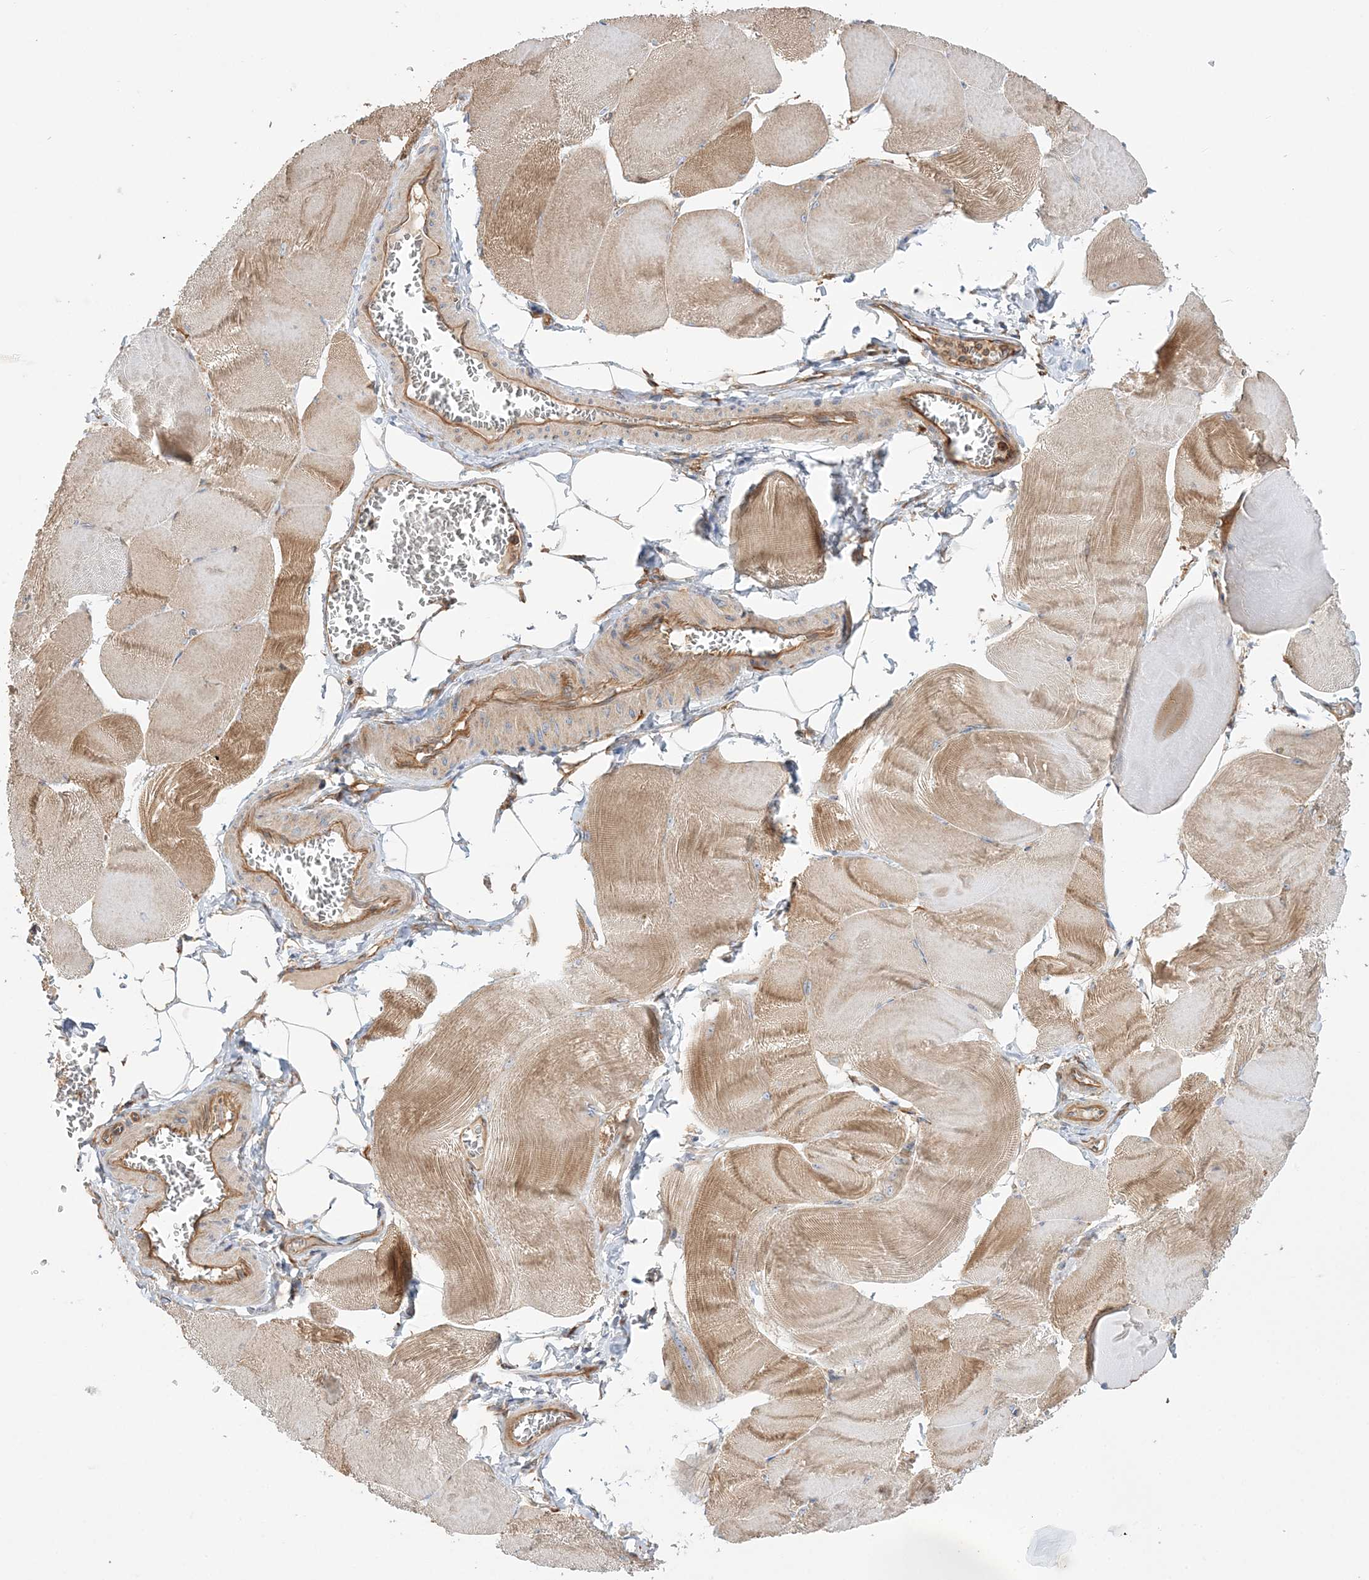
{"staining": {"intensity": "moderate", "quantity": "25%-75%", "location": "cytoplasmic/membranous"}, "tissue": "skeletal muscle", "cell_type": "Myocytes", "image_type": "normal", "snomed": [{"axis": "morphology", "description": "Normal tissue, NOS"}, {"axis": "morphology", "description": "Basal cell carcinoma"}, {"axis": "topography", "description": "Skeletal muscle"}], "caption": "This is an image of immunohistochemistry staining of normal skeletal muscle, which shows moderate expression in the cytoplasmic/membranous of myocytes.", "gene": "TBC1D5", "patient": {"sex": "female", "age": 64}}